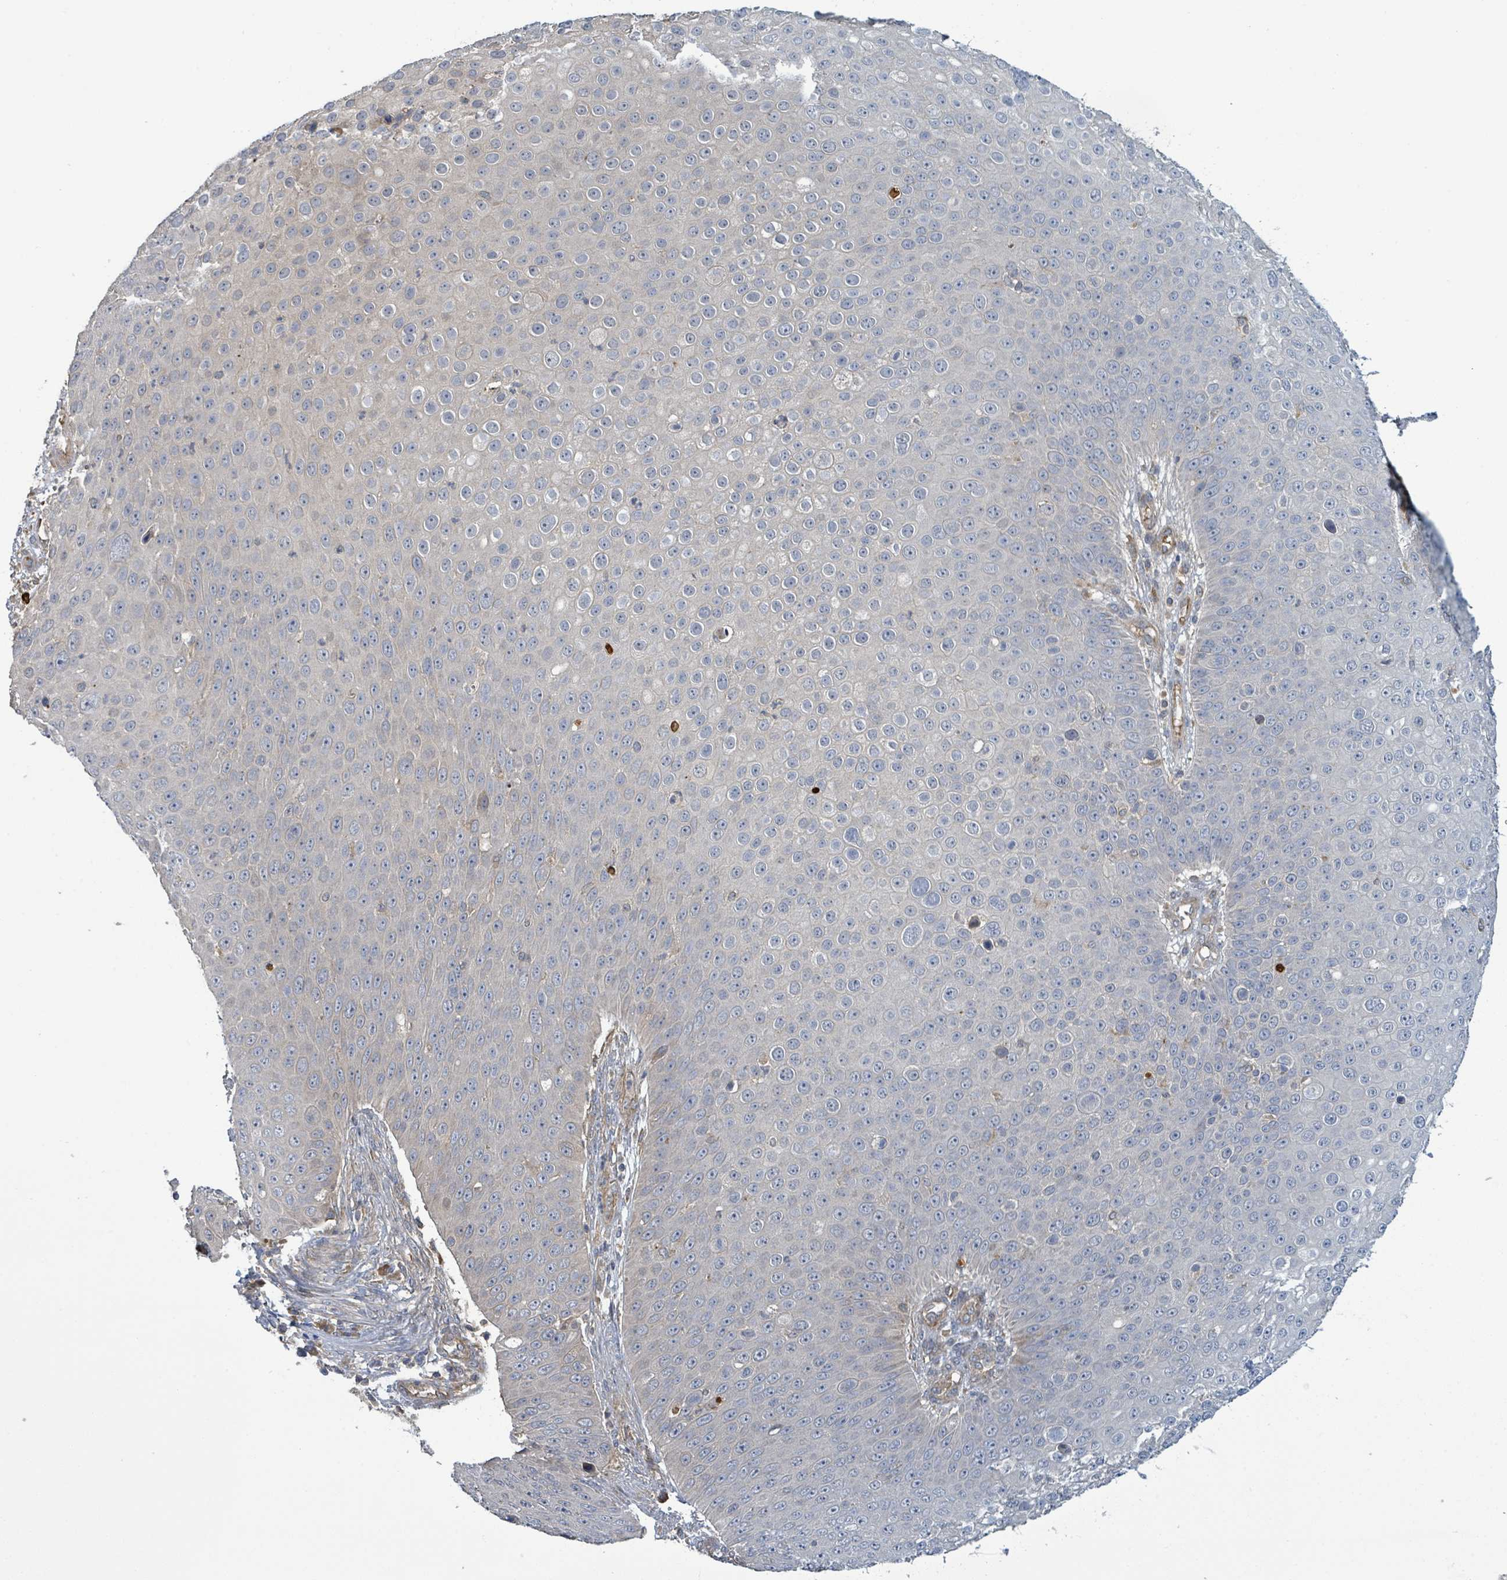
{"staining": {"intensity": "negative", "quantity": "none", "location": "none"}, "tissue": "skin cancer", "cell_type": "Tumor cells", "image_type": "cancer", "snomed": [{"axis": "morphology", "description": "Squamous cell carcinoma, NOS"}, {"axis": "topography", "description": "Skin"}], "caption": "Tumor cells are negative for brown protein staining in skin cancer.", "gene": "STARD4", "patient": {"sex": "male", "age": 71}}